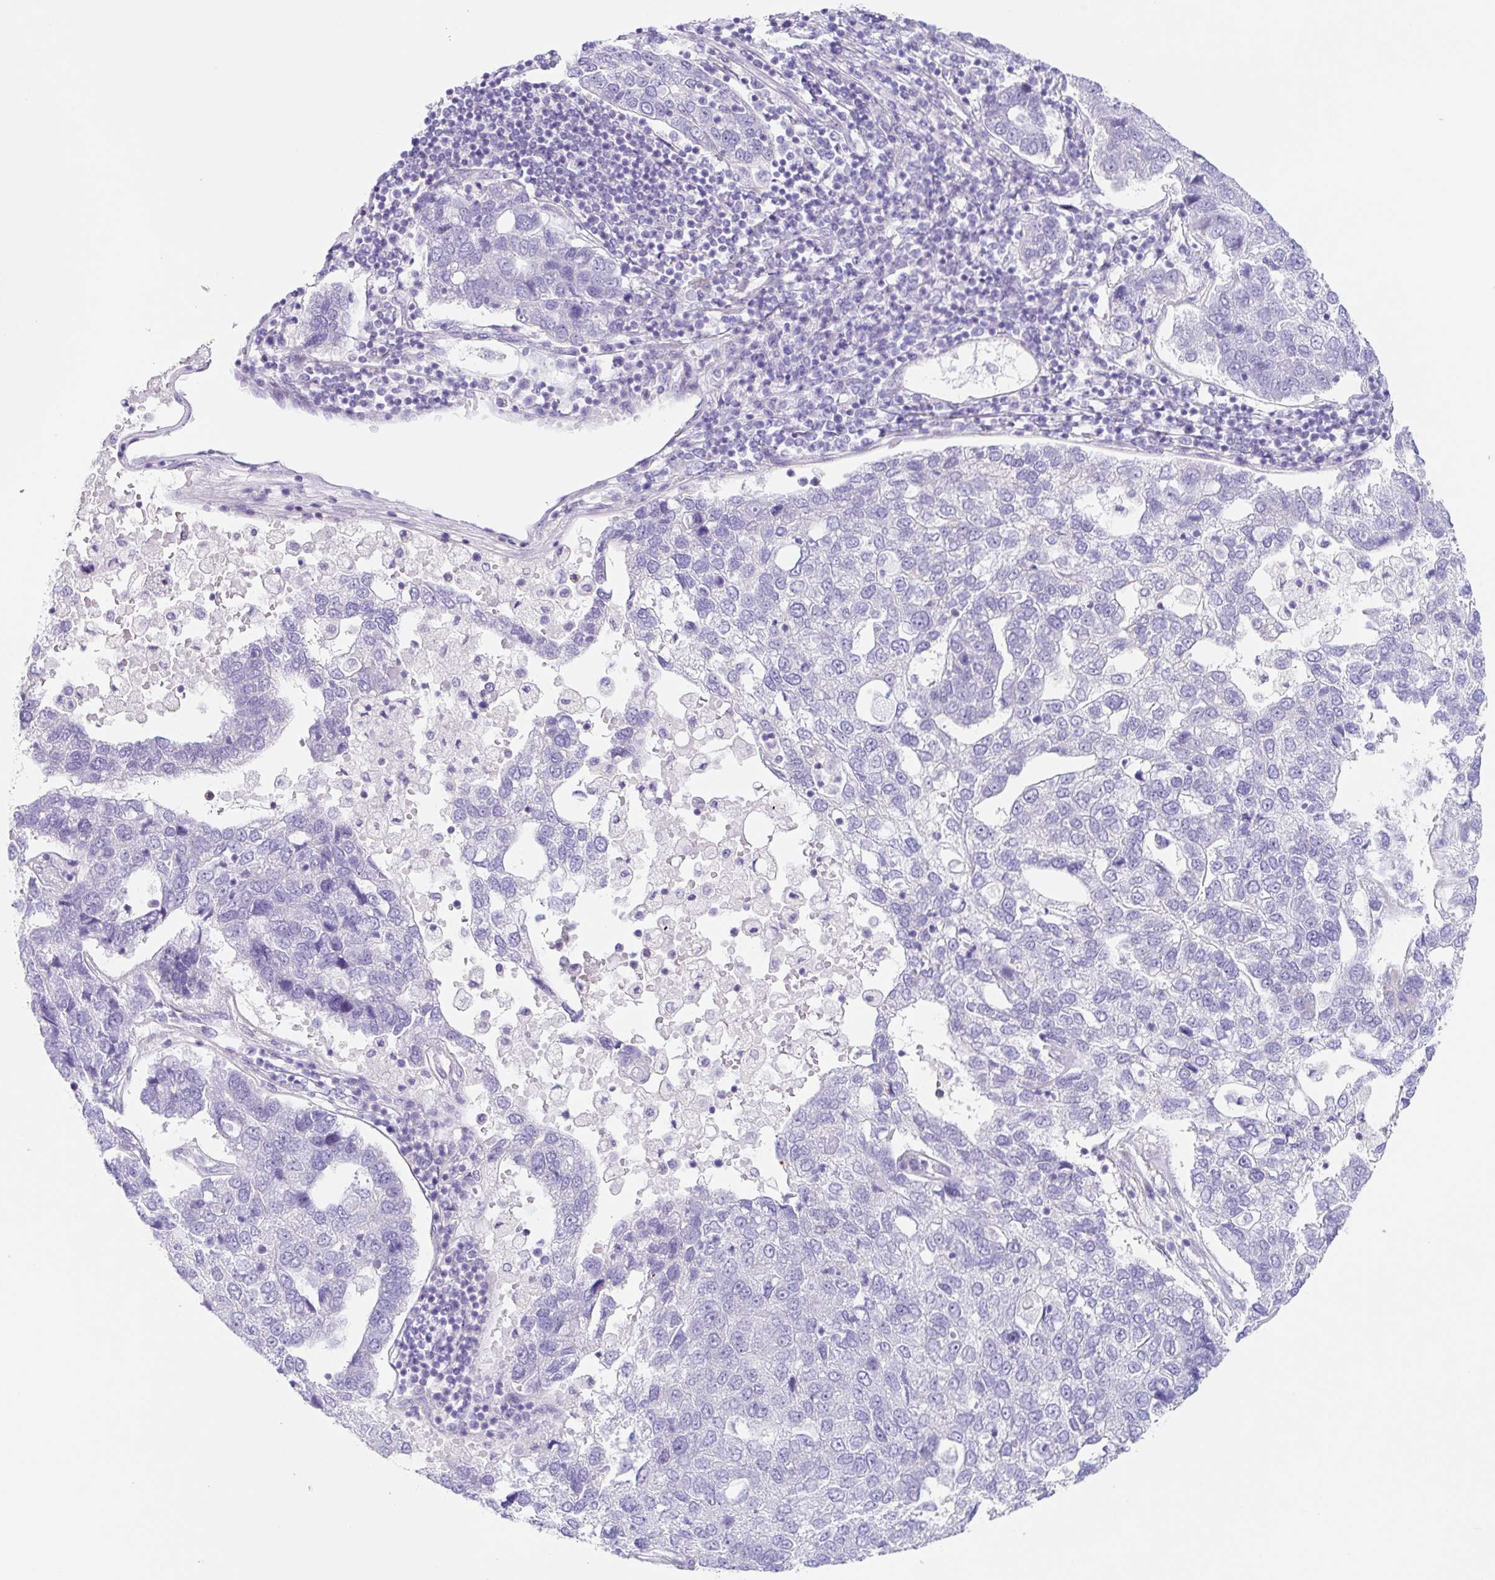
{"staining": {"intensity": "negative", "quantity": "none", "location": "none"}, "tissue": "pancreatic cancer", "cell_type": "Tumor cells", "image_type": "cancer", "snomed": [{"axis": "morphology", "description": "Adenocarcinoma, NOS"}, {"axis": "topography", "description": "Pancreas"}], "caption": "This is a photomicrograph of IHC staining of pancreatic cancer (adenocarcinoma), which shows no expression in tumor cells.", "gene": "DCAF17", "patient": {"sex": "female", "age": 61}}